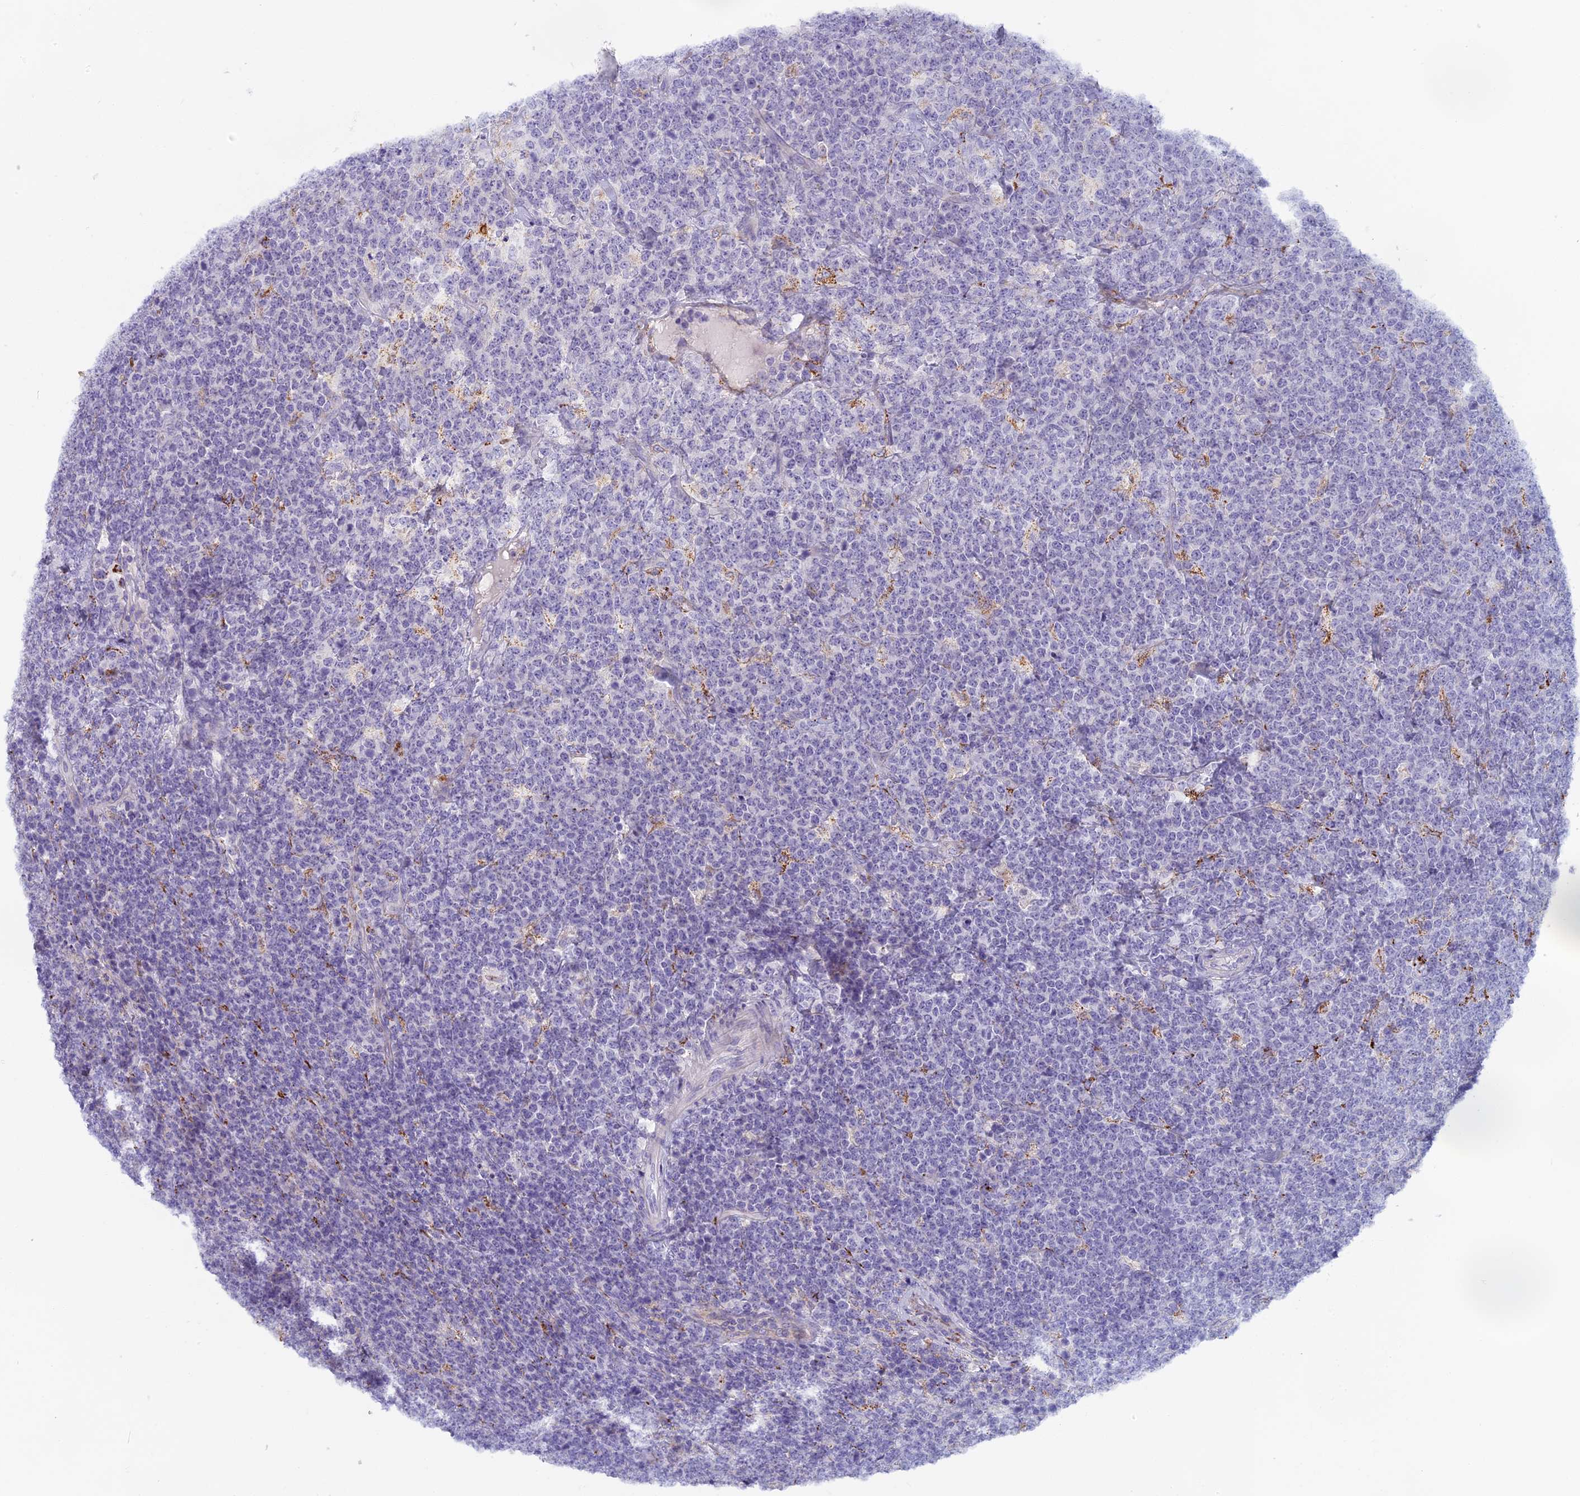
{"staining": {"intensity": "negative", "quantity": "none", "location": "none"}, "tissue": "lymphoma", "cell_type": "Tumor cells", "image_type": "cancer", "snomed": [{"axis": "morphology", "description": "Malignant lymphoma, non-Hodgkin's type, High grade"}, {"axis": "topography", "description": "Small intestine"}], "caption": "Tumor cells are negative for brown protein staining in malignant lymphoma, non-Hodgkin's type (high-grade).", "gene": "SEMA7A", "patient": {"sex": "male", "age": 8}}